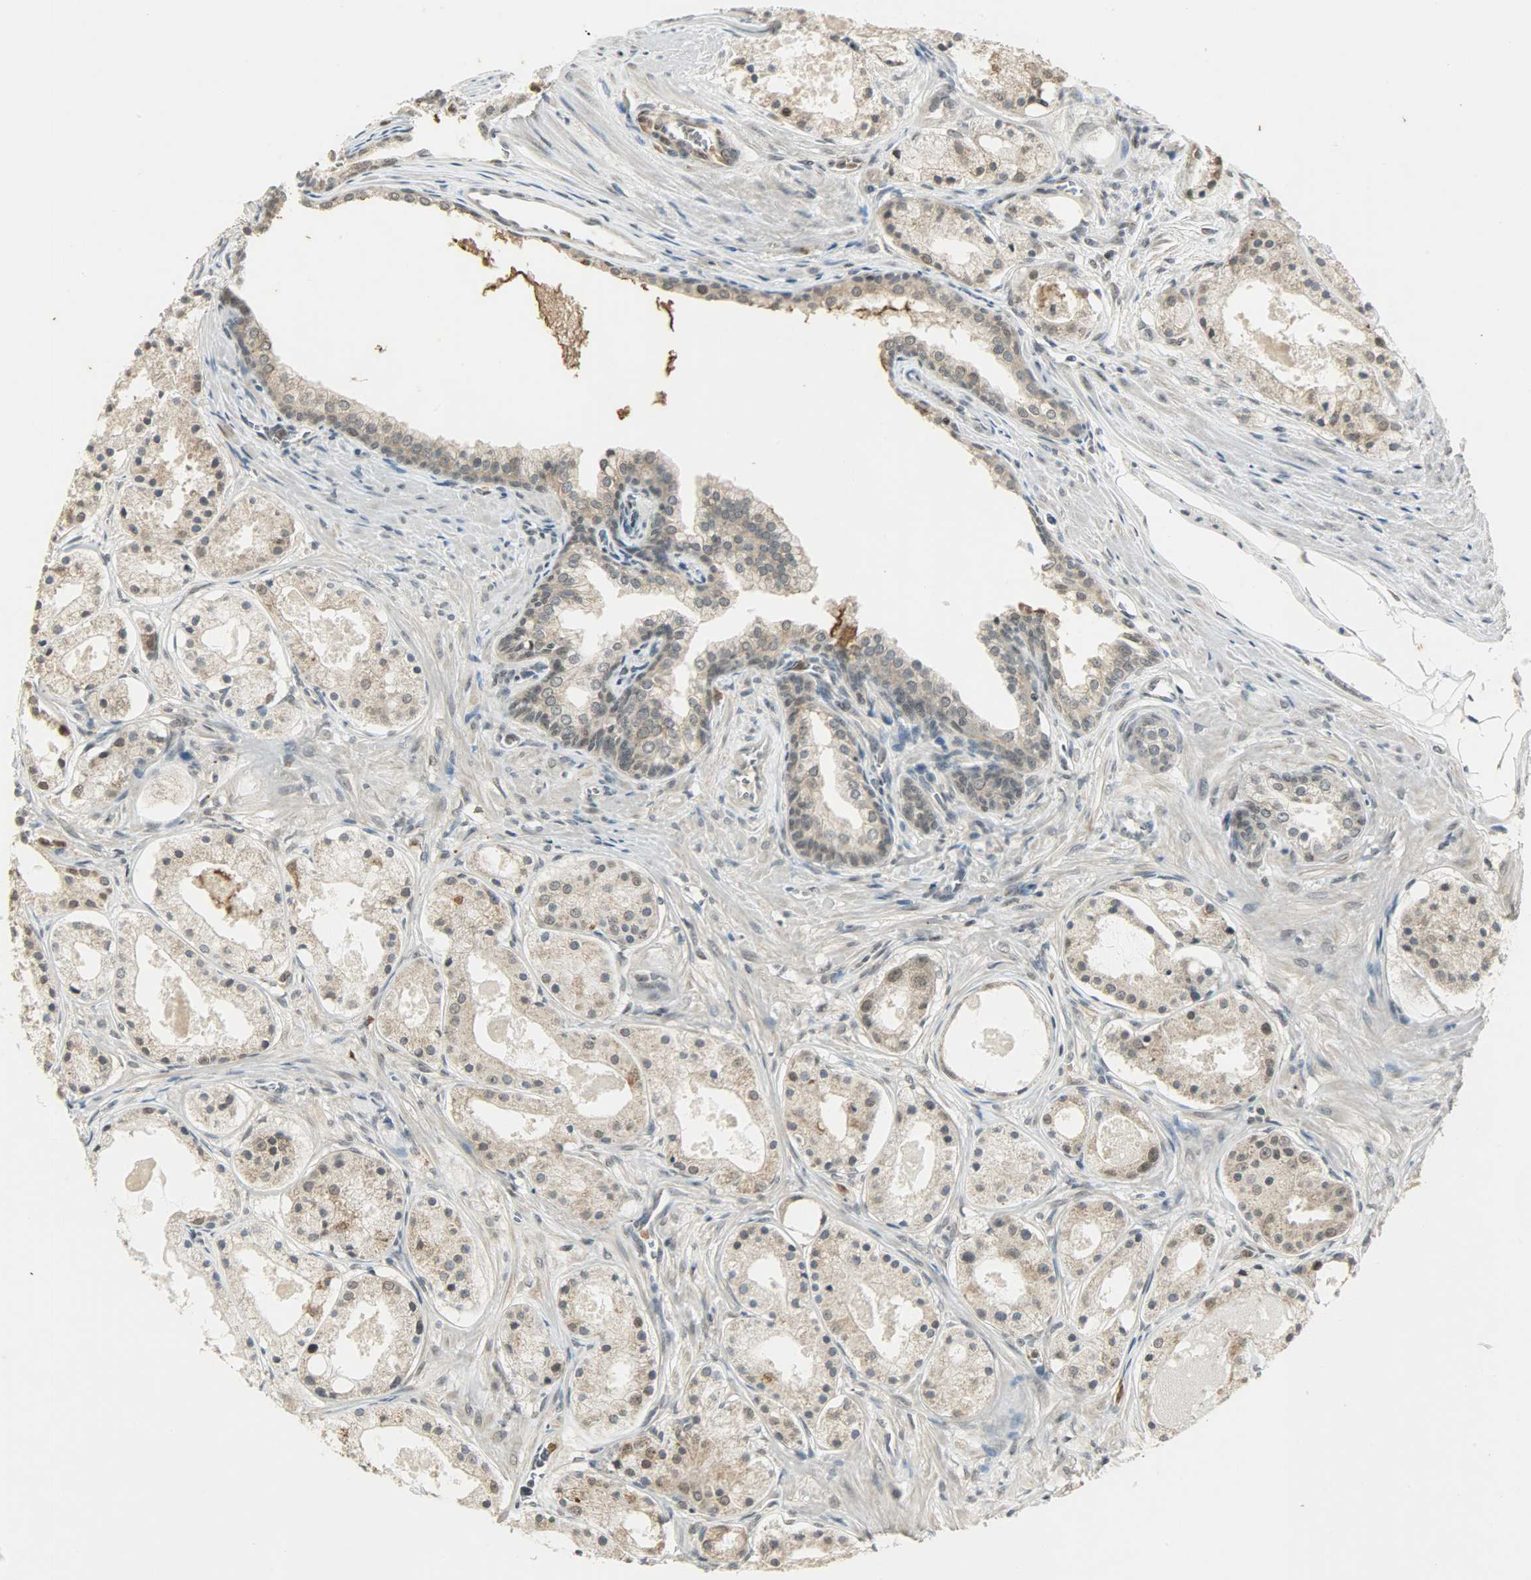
{"staining": {"intensity": "moderate", "quantity": ">75%", "location": "cytoplasmic/membranous,nuclear"}, "tissue": "prostate cancer", "cell_type": "Tumor cells", "image_type": "cancer", "snomed": [{"axis": "morphology", "description": "Adenocarcinoma, Low grade"}, {"axis": "topography", "description": "Prostate"}], "caption": "This is an image of IHC staining of prostate adenocarcinoma (low-grade), which shows moderate expression in the cytoplasmic/membranous and nuclear of tumor cells.", "gene": "SMARCA5", "patient": {"sex": "male", "age": 57}}